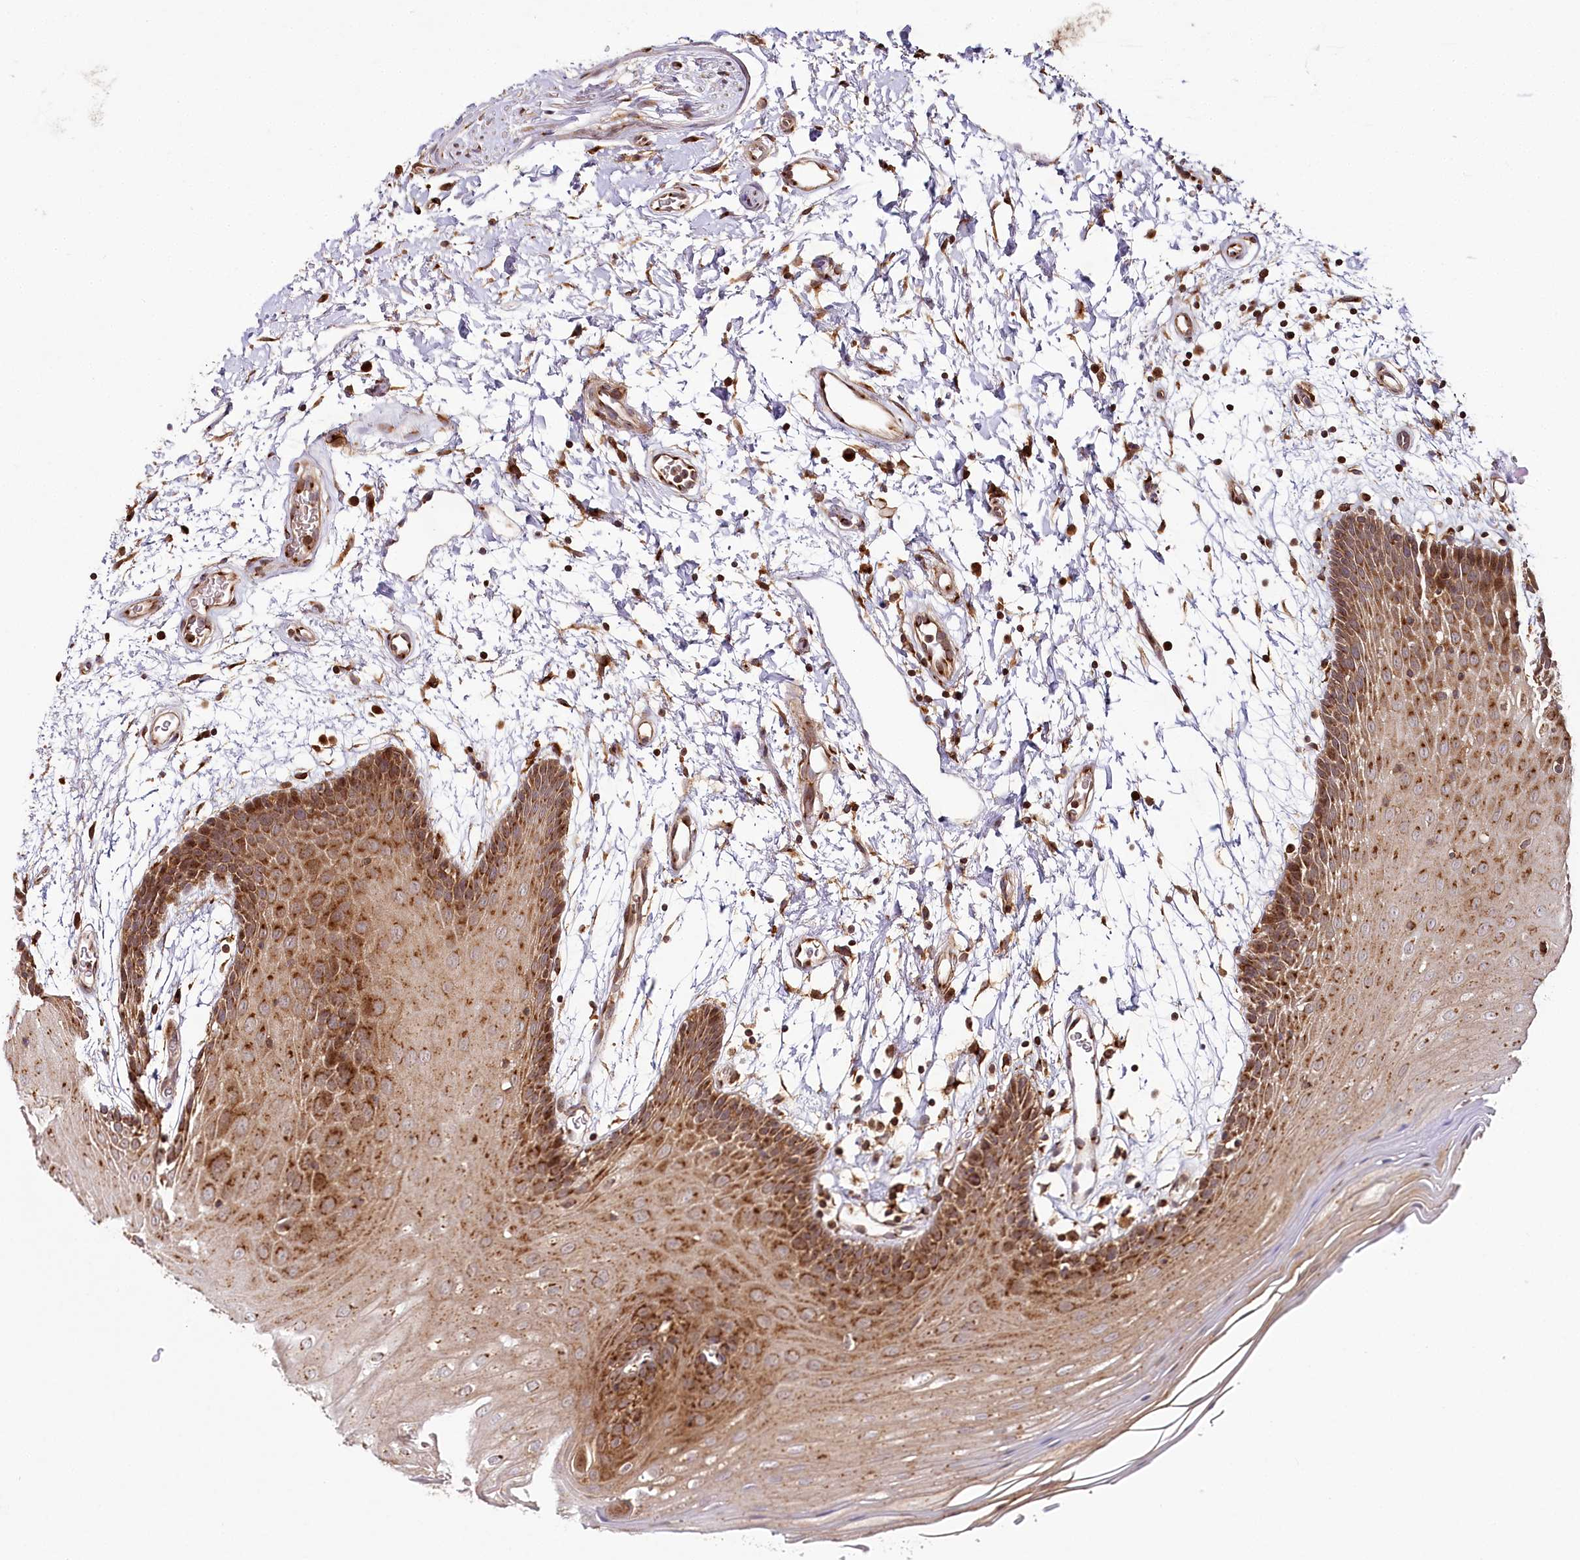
{"staining": {"intensity": "strong", "quantity": ">75%", "location": "cytoplasmic/membranous"}, "tissue": "oral mucosa", "cell_type": "Squamous epithelial cells", "image_type": "normal", "snomed": [{"axis": "morphology", "description": "Normal tissue, NOS"}, {"axis": "topography", "description": "Skeletal muscle"}, {"axis": "topography", "description": "Oral tissue"}, {"axis": "topography", "description": "Salivary gland"}, {"axis": "topography", "description": "Peripheral nerve tissue"}], "caption": "The histopathology image demonstrates staining of normal oral mucosa, revealing strong cytoplasmic/membranous protein staining (brown color) within squamous epithelial cells.", "gene": "COPG1", "patient": {"sex": "male", "age": 54}}